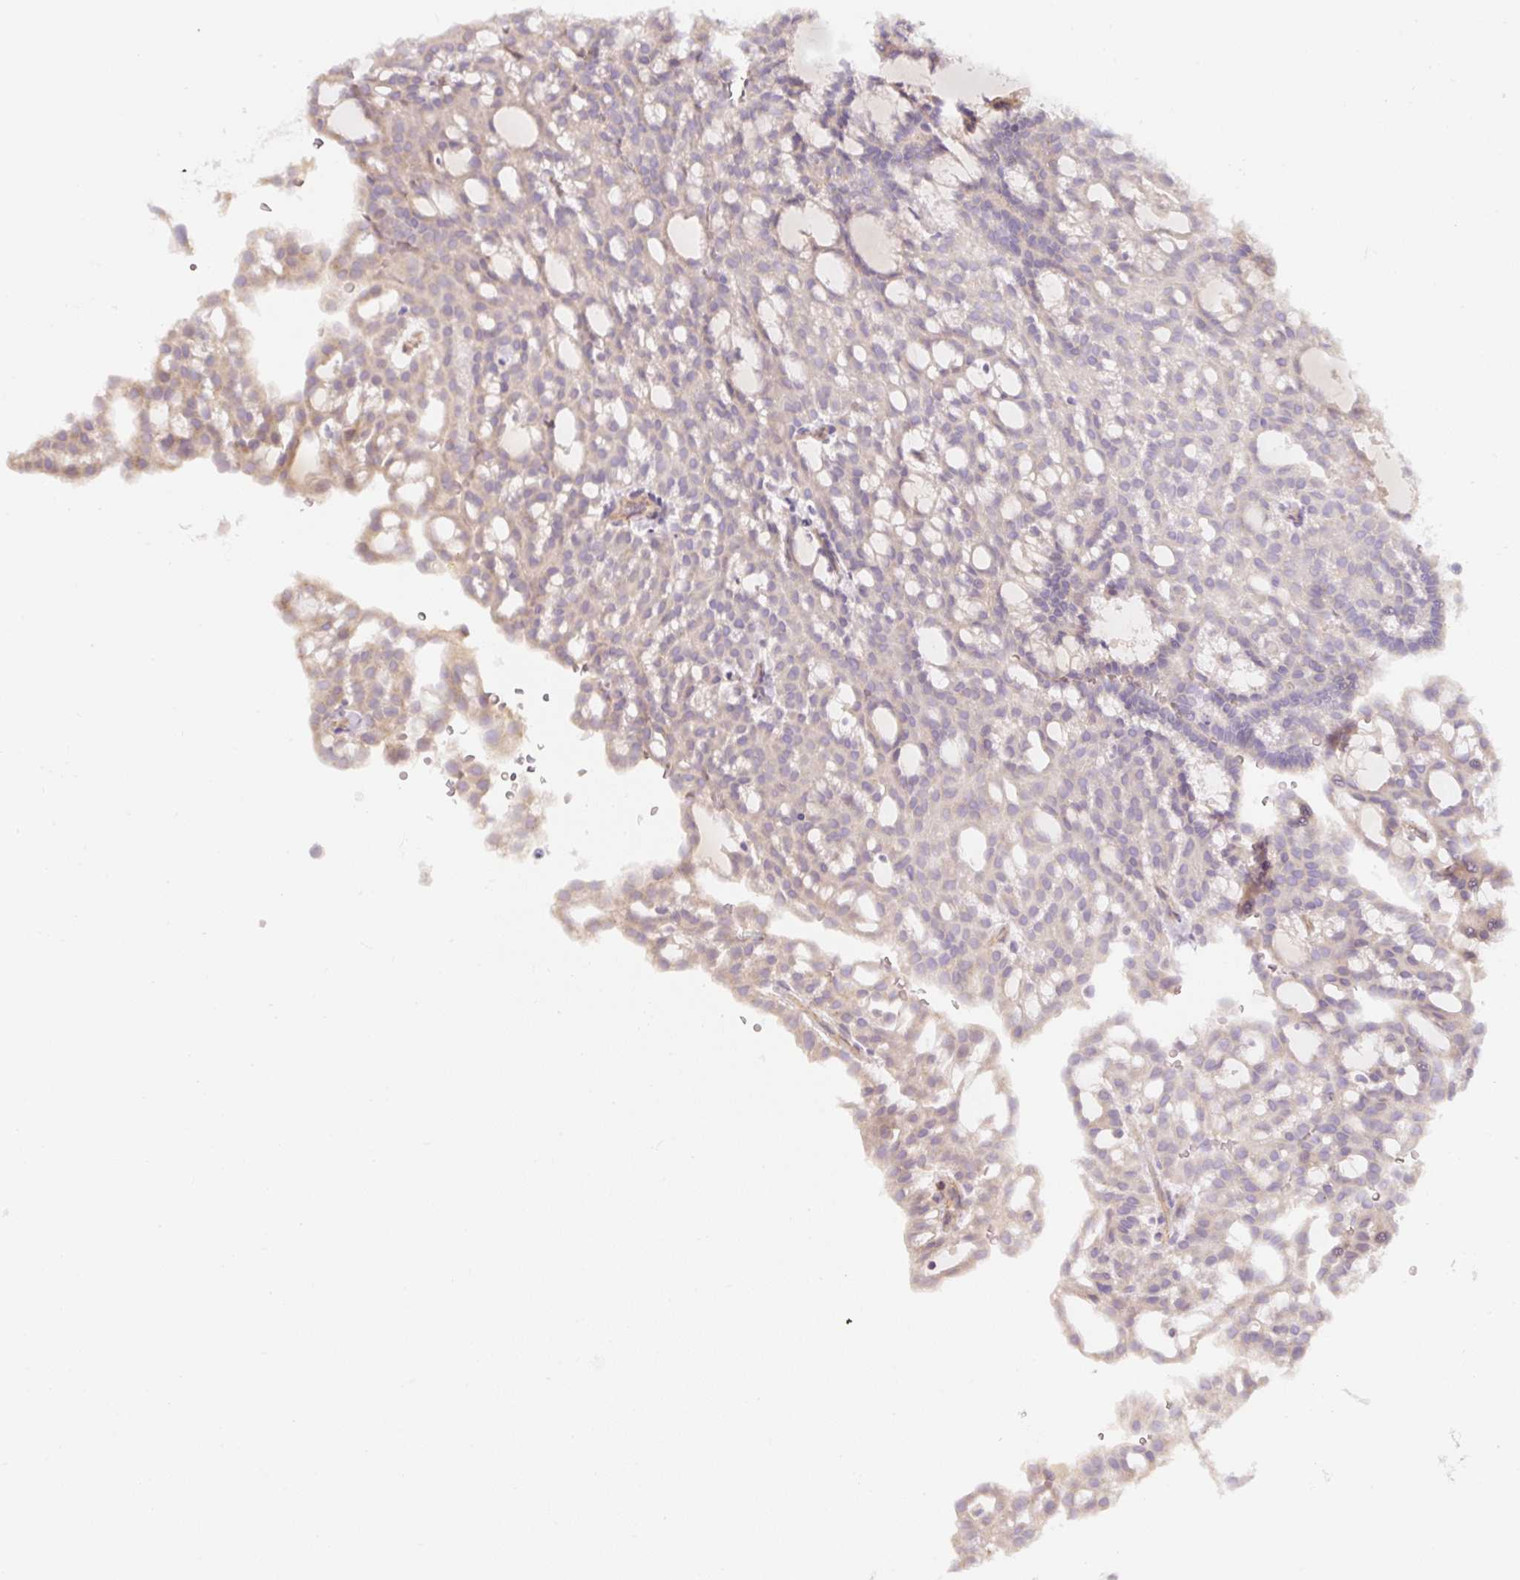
{"staining": {"intensity": "weak", "quantity": "<25%", "location": "cytoplasmic/membranous"}, "tissue": "renal cancer", "cell_type": "Tumor cells", "image_type": "cancer", "snomed": [{"axis": "morphology", "description": "Adenocarcinoma, NOS"}, {"axis": "topography", "description": "Kidney"}], "caption": "IHC photomicrograph of human renal cancer stained for a protein (brown), which demonstrates no positivity in tumor cells.", "gene": "NBPF11", "patient": {"sex": "male", "age": 63}}